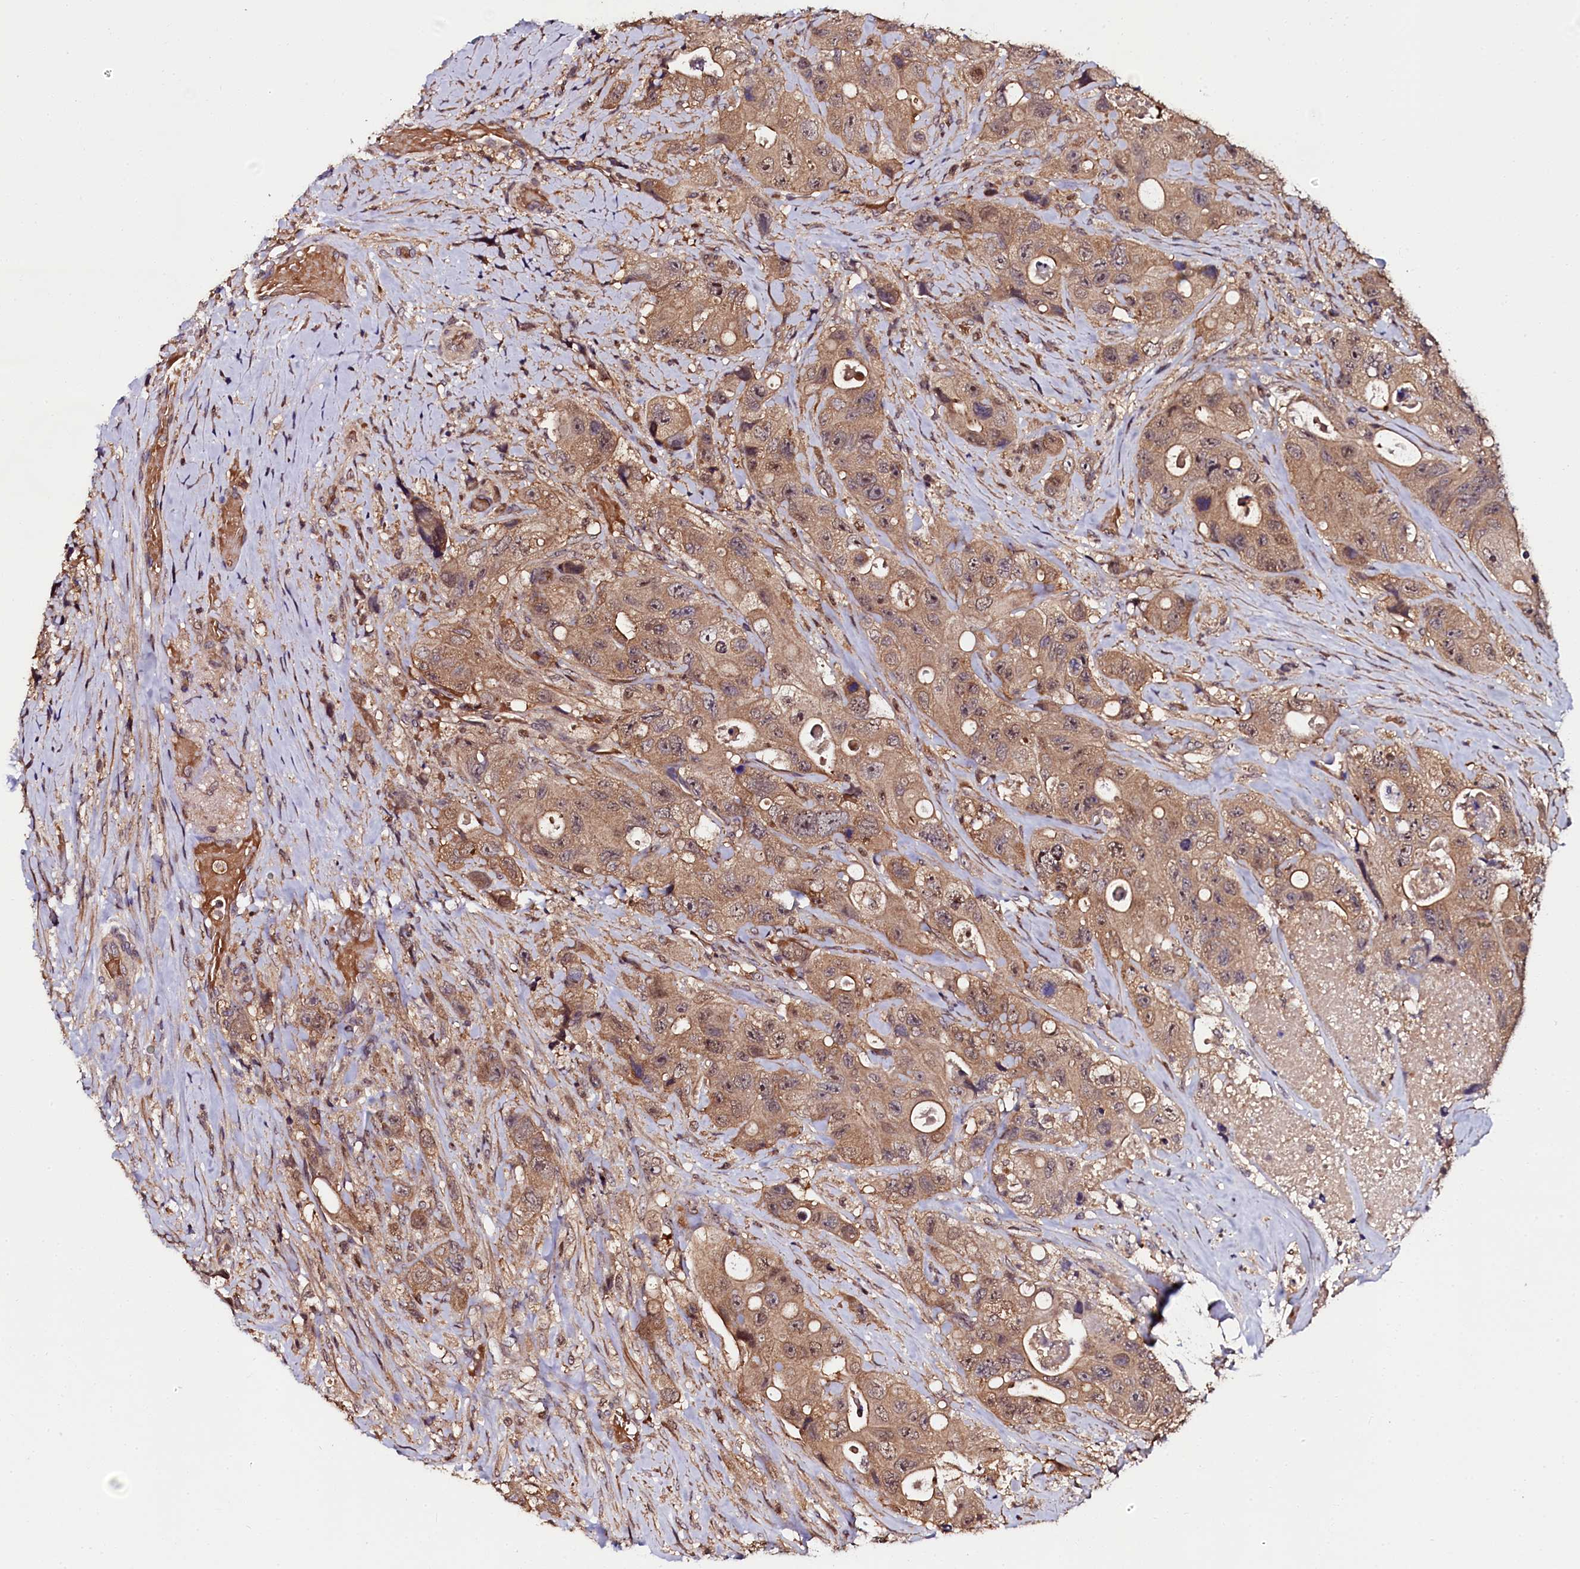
{"staining": {"intensity": "moderate", "quantity": ">75%", "location": "cytoplasmic/membranous"}, "tissue": "colorectal cancer", "cell_type": "Tumor cells", "image_type": "cancer", "snomed": [{"axis": "morphology", "description": "Adenocarcinoma, NOS"}, {"axis": "topography", "description": "Colon"}], "caption": "Protein expression analysis of human colorectal cancer (adenocarcinoma) reveals moderate cytoplasmic/membranous positivity in about >75% of tumor cells.", "gene": "N4BP1", "patient": {"sex": "female", "age": 46}}